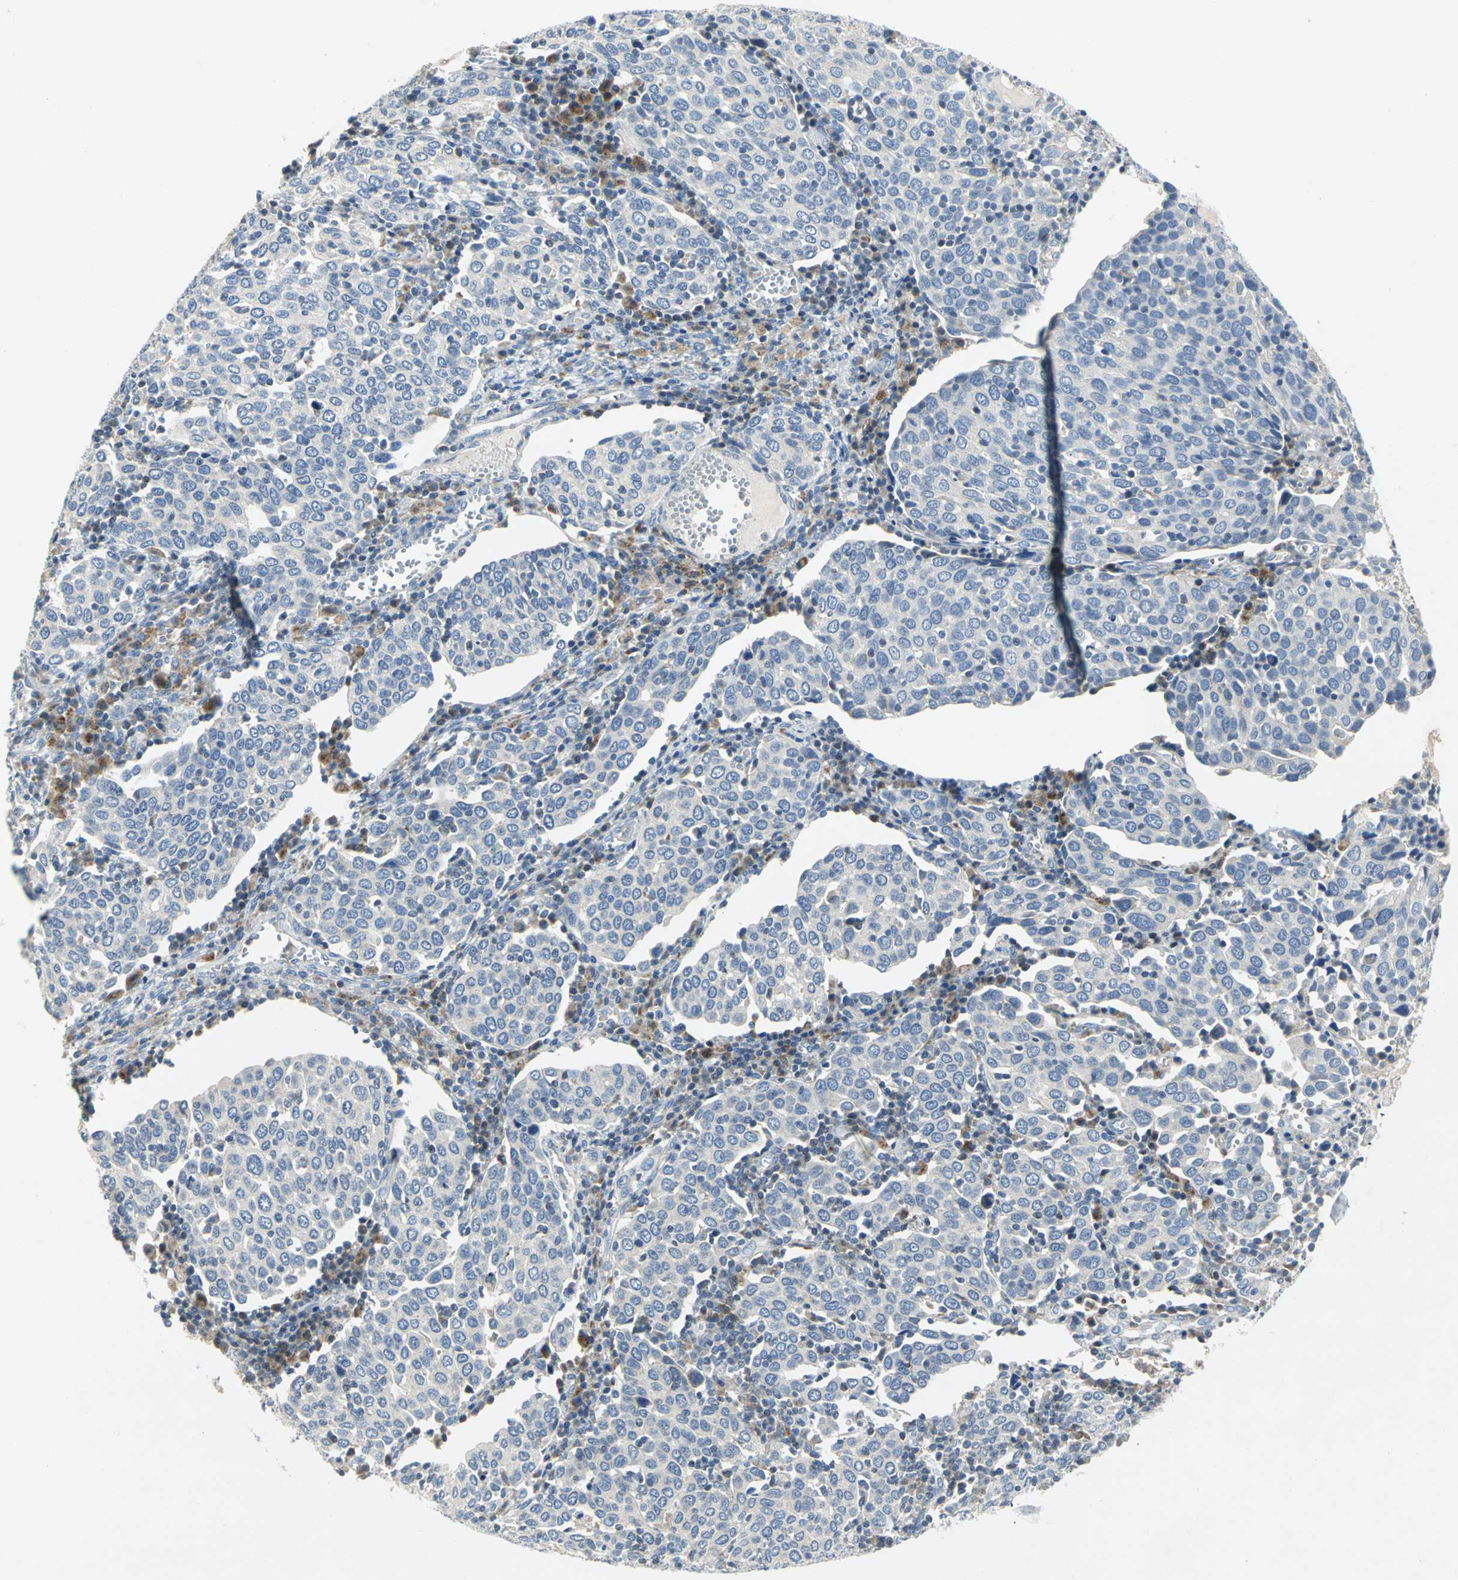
{"staining": {"intensity": "negative", "quantity": "none", "location": "none"}, "tissue": "cervical cancer", "cell_type": "Tumor cells", "image_type": "cancer", "snomed": [{"axis": "morphology", "description": "Squamous cell carcinoma, NOS"}, {"axis": "topography", "description": "Cervix"}], "caption": "A photomicrograph of human cervical cancer (squamous cell carcinoma) is negative for staining in tumor cells.", "gene": "SPPL2B", "patient": {"sex": "female", "age": 40}}